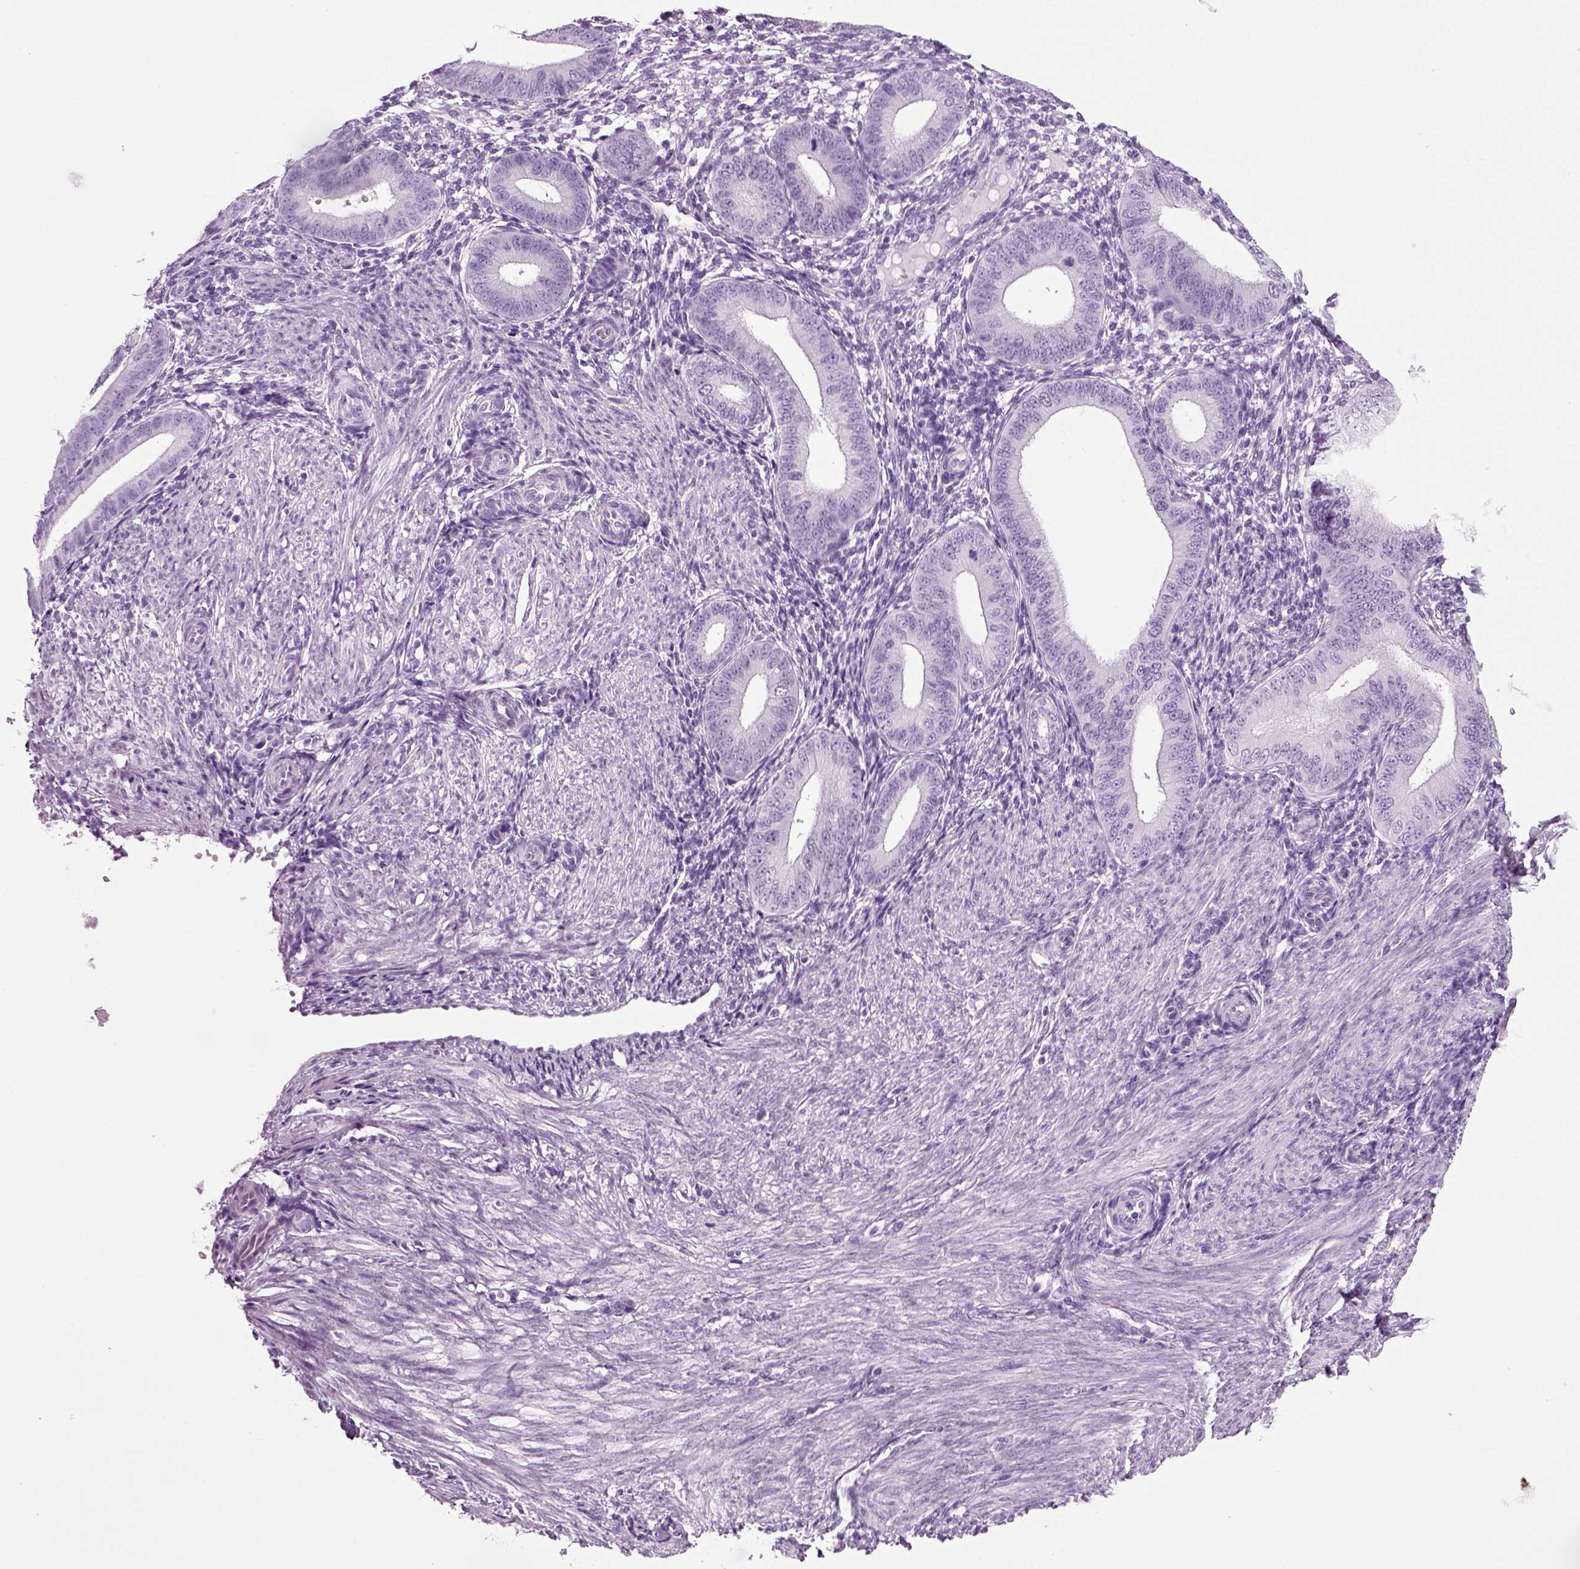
{"staining": {"intensity": "negative", "quantity": "none", "location": "none"}, "tissue": "endometrium", "cell_type": "Cells in endometrial stroma", "image_type": "normal", "snomed": [{"axis": "morphology", "description": "Normal tissue, NOS"}, {"axis": "topography", "description": "Endometrium"}], "caption": "This is a image of immunohistochemistry staining of normal endometrium, which shows no expression in cells in endometrial stroma. The staining is performed using DAB (3,3'-diaminobenzidine) brown chromogen with nuclei counter-stained in using hematoxylin.", "gene": "CD109", "patient": {"sex": "female", "age": 39}}